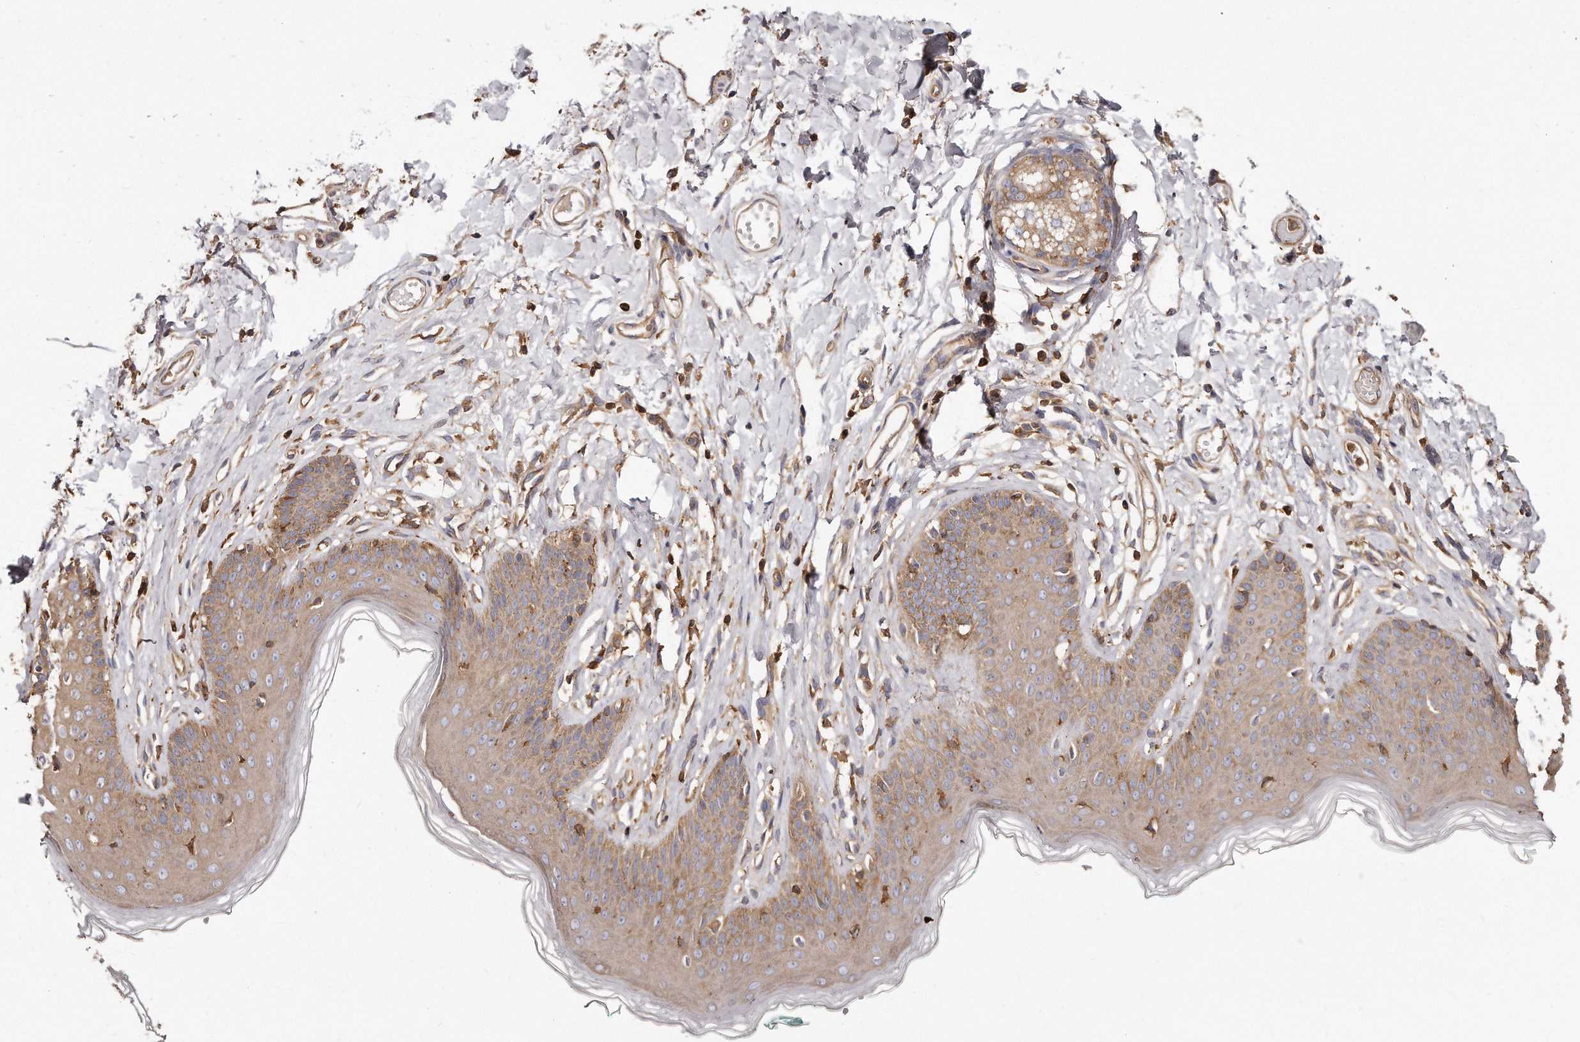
{"staining": {"intensity": "weak", "quantity": "25%-75%", "location": "cytoplasmic/membranous"}, "tissue": "skin", "cell_type": "Epidermal cells", "image_type": "normal", "snomed": [{"axis": "morphology", "description": "Normal tissue, NOS"}, {"axis": "morphology", "description": "Squamous cell carcinoma, NOS"}, {"axis": "topography", "description": "Vulva"}], "caption": "Immunohistochemistry (IHC) of unremarkable human skin displays low levels of weak cytoplasmic/membranous positivity in approximately 25%-75% of epidermal cells.", "gene": "CAP1", "patient": {"sex": "female", "age": 85}}